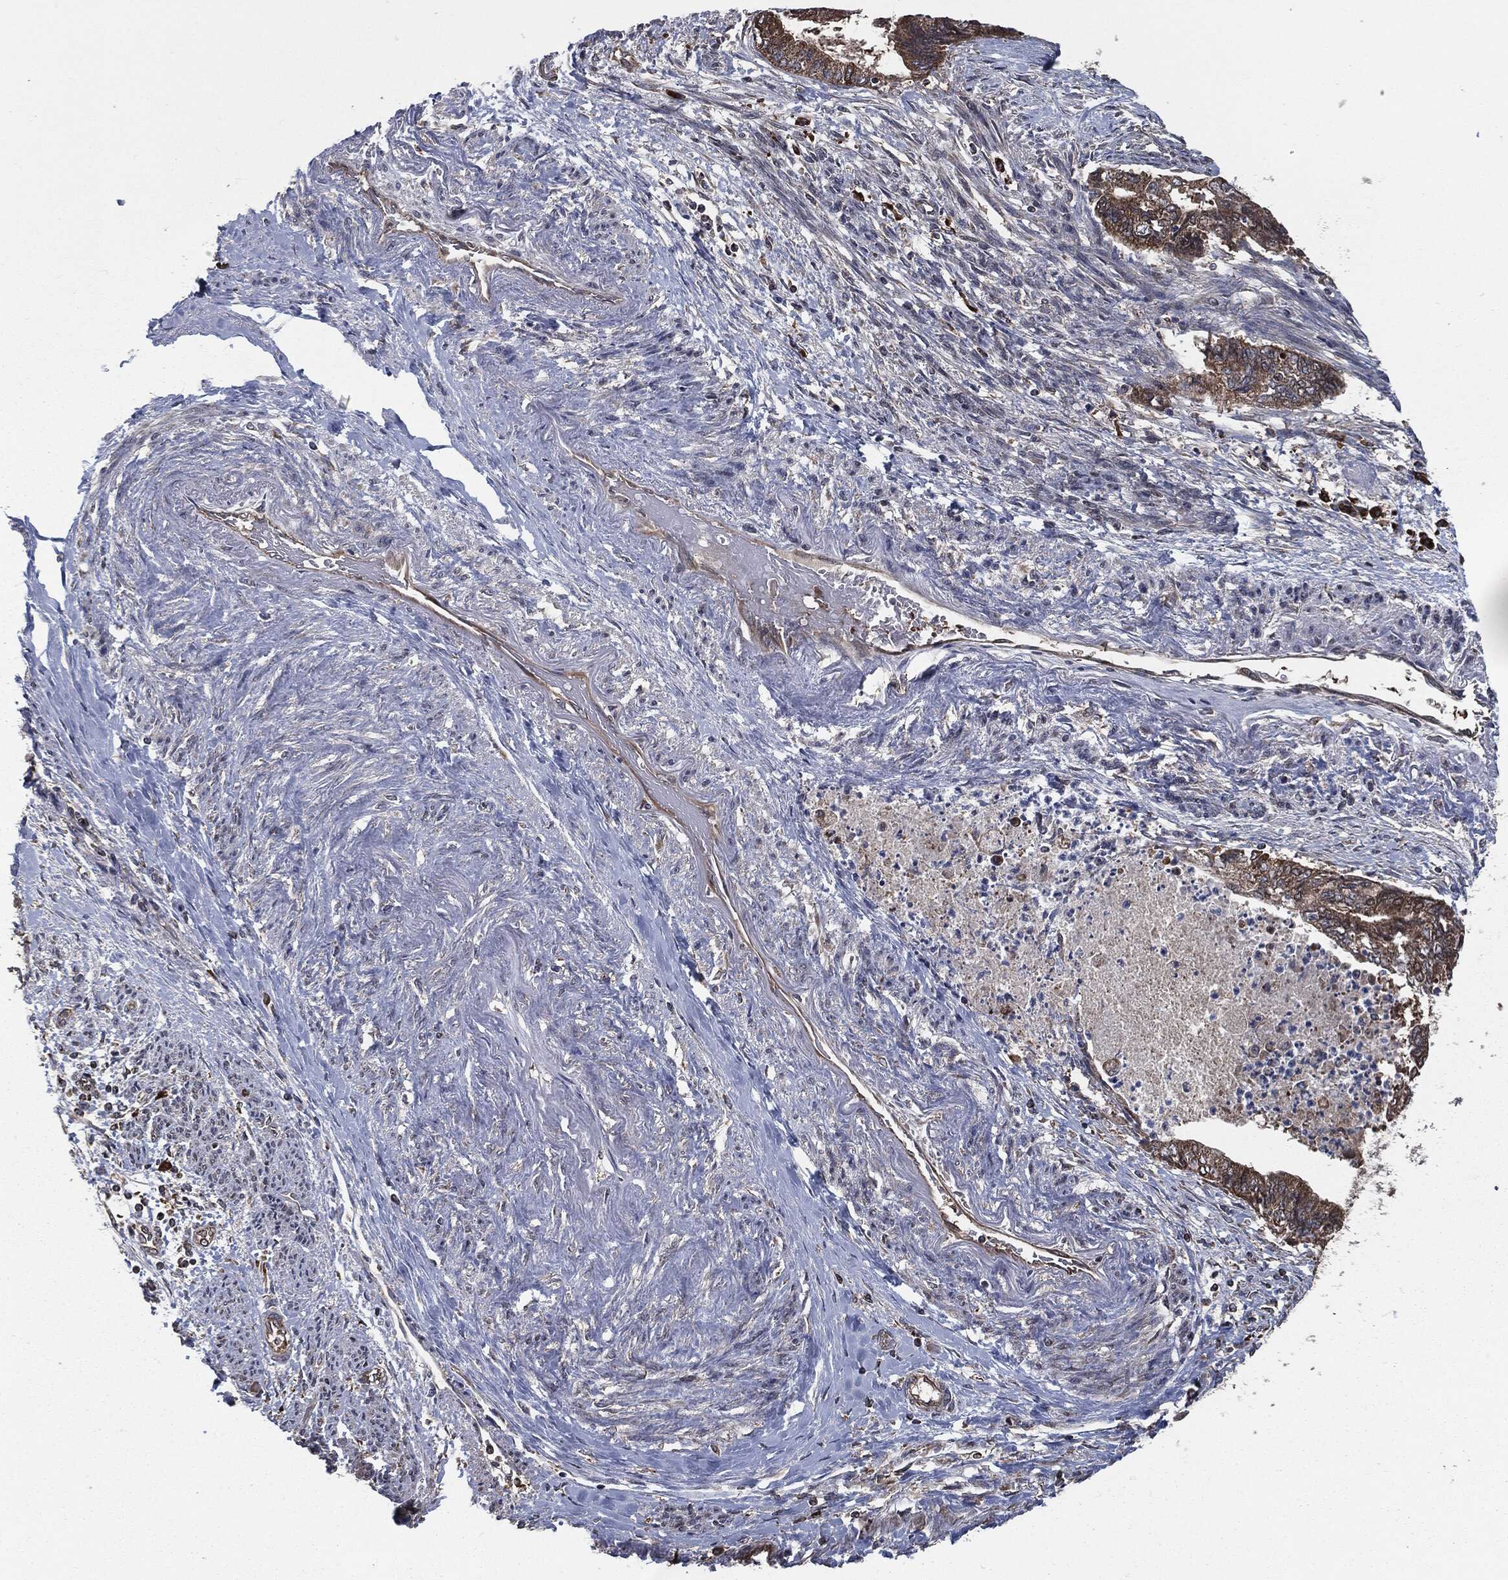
{"staining": {"intensity": "moderate", "quantity": ">75%", "location": "cytoplasmic/membranous"}, "tissue": "endometrial cancer", "cell_type": "Tumor cells", "image_type": "cancer", "snomed": [{"axis": "morphology", "description": "Adenocarcinoma, NOS"}, {"axis": "topography", "description": "Endometrium"}], "caption": "The immunohistochemical stain highlights moderate cytoplasmic/membranous positivity in tumor cells of endometrial adenocarcinoma tissue.", "gene": "PRDX4", "patient": {"sex": "female", "age": 65}}